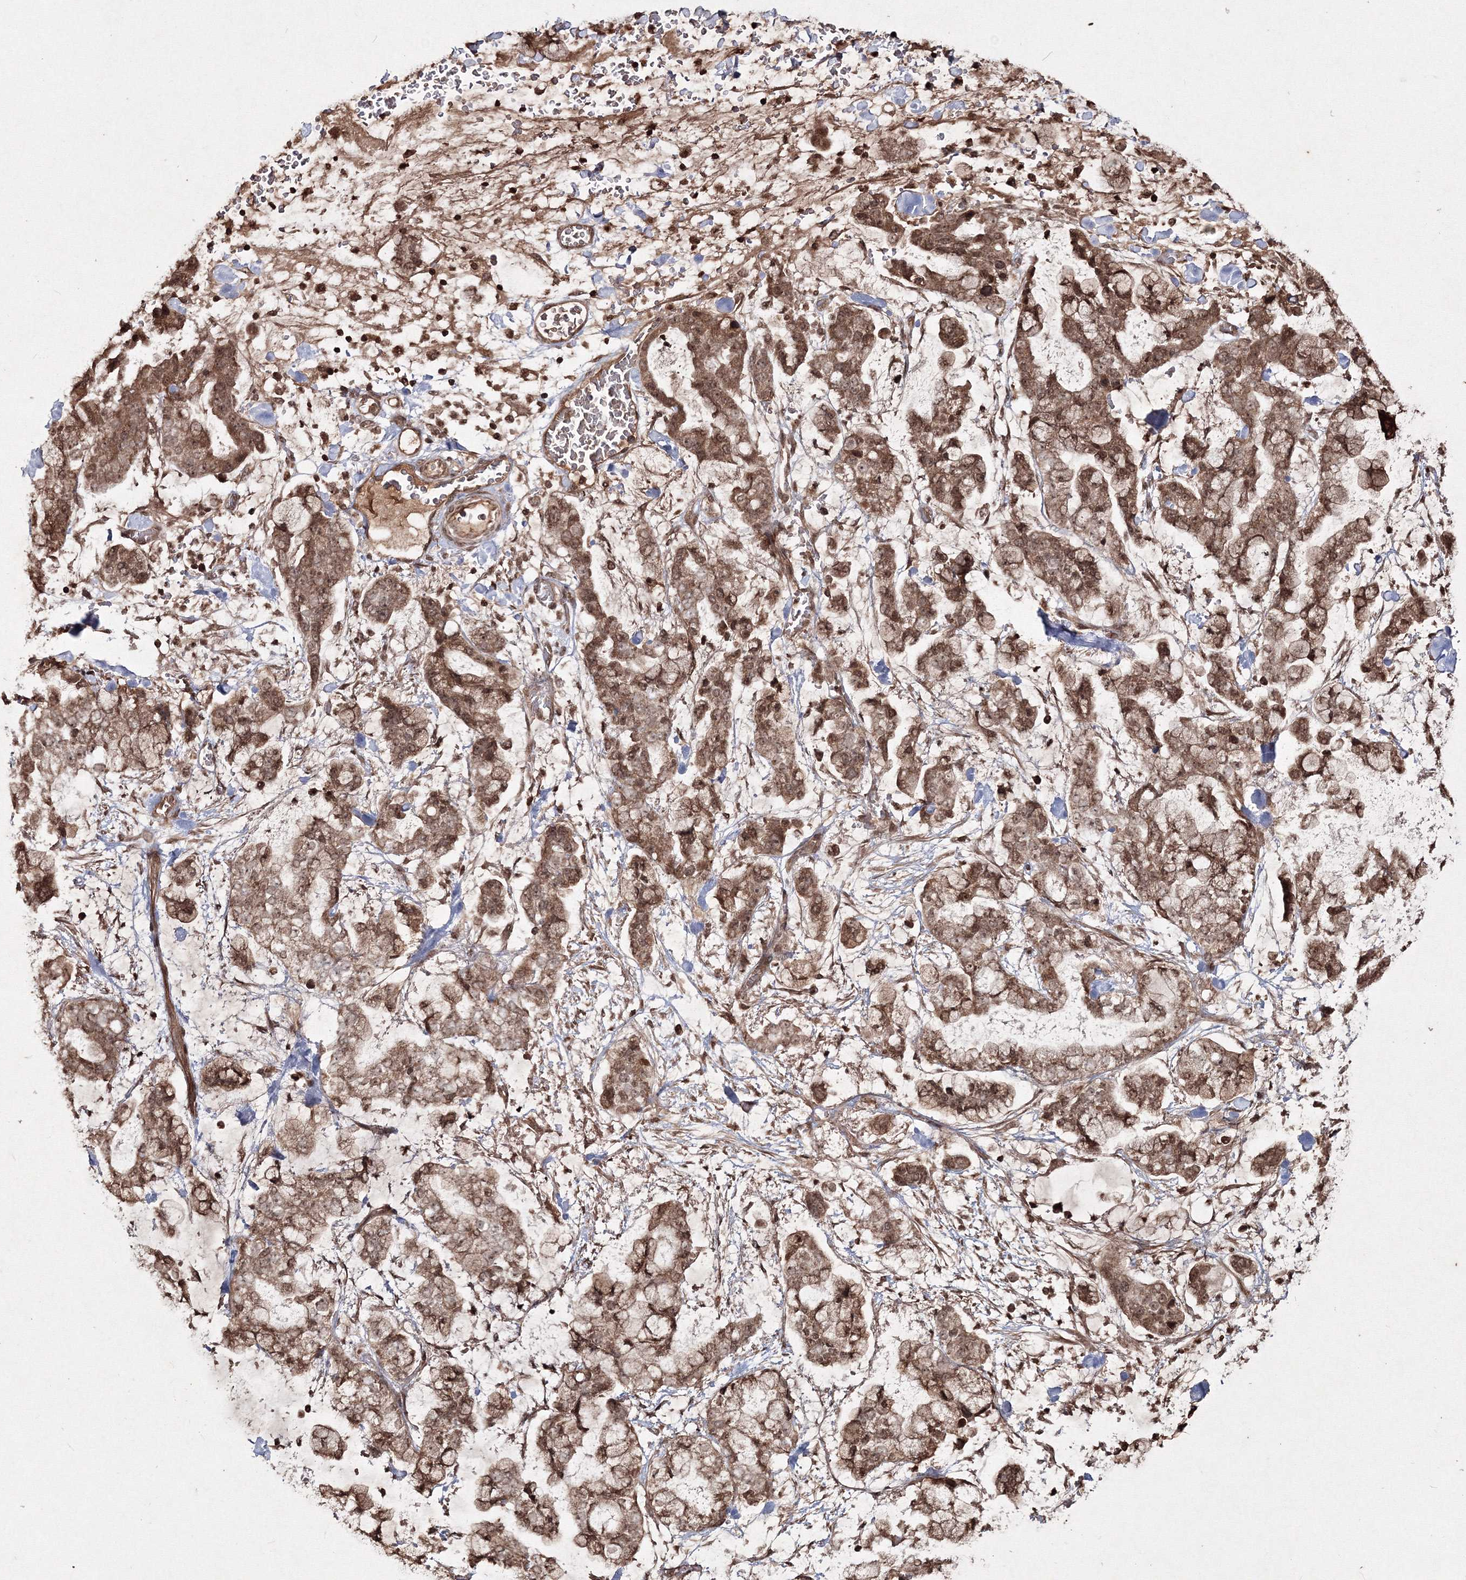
{"staining": {"intensity": "strong", "quantity": ">75%", "location": "cytoplasmic/membranous,nuclear"}, "tissue": "stomach cancer", "cell_type": "Tumor cells", "image_type": "cancer", "snomed": [{"axis": "morphology", "description": "Normal tissue, NOS"}, {"axis": "morphology", "description": "Adenocarcinoma, NOS"}, {"axis": "topography", "description": "Stomach, upper"}, {"axis": "topography", "description": "Stomach"}], "caption": "This histopathology image shows IHC staining of human stomach adenocarcinoma, with high strong cytoplasmic/membranous and nuclear positivity in approximately >75% of tumor cells.", "gene": "PEX13", "patient": {"sex": "male", "age": 76}}